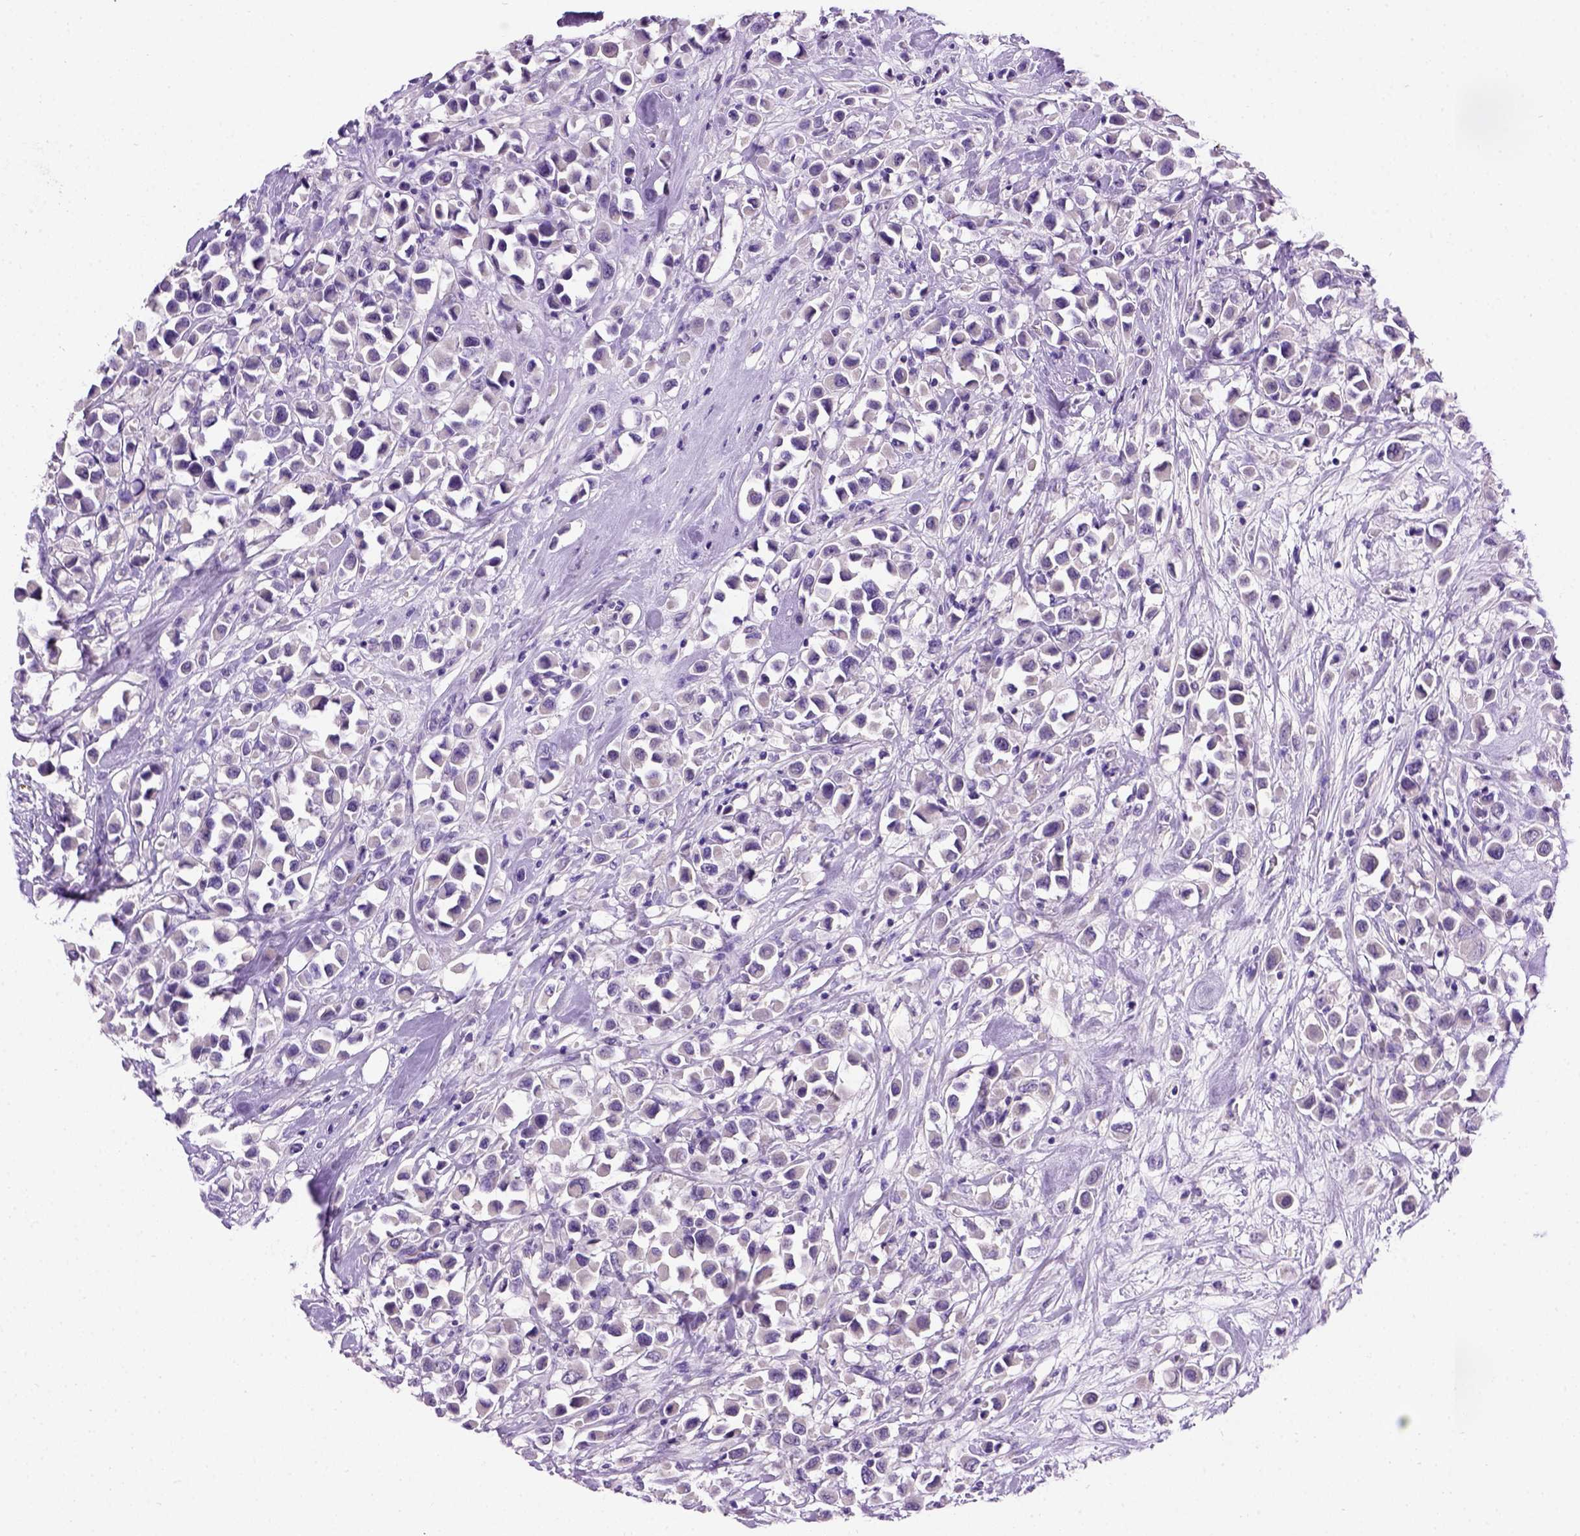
{"staining": {"intensity": "negative", "quantity": "none", "location": "none"}, "tissue": "breast cancer", "cell_type": "Tumor cells", "image_type": "cancer", "snomed": [{"axis": "morphology", "description": "Duct carcinoma"}, {"axis": "topography", "description": "Breast"}], "caption": "A histopathology image of human breast cancer (infiltrating ductal carcinoma) is negative for staining in tumor cells.", "gene": "CDH1", "patient": {"sex": "female", "age": 61}}